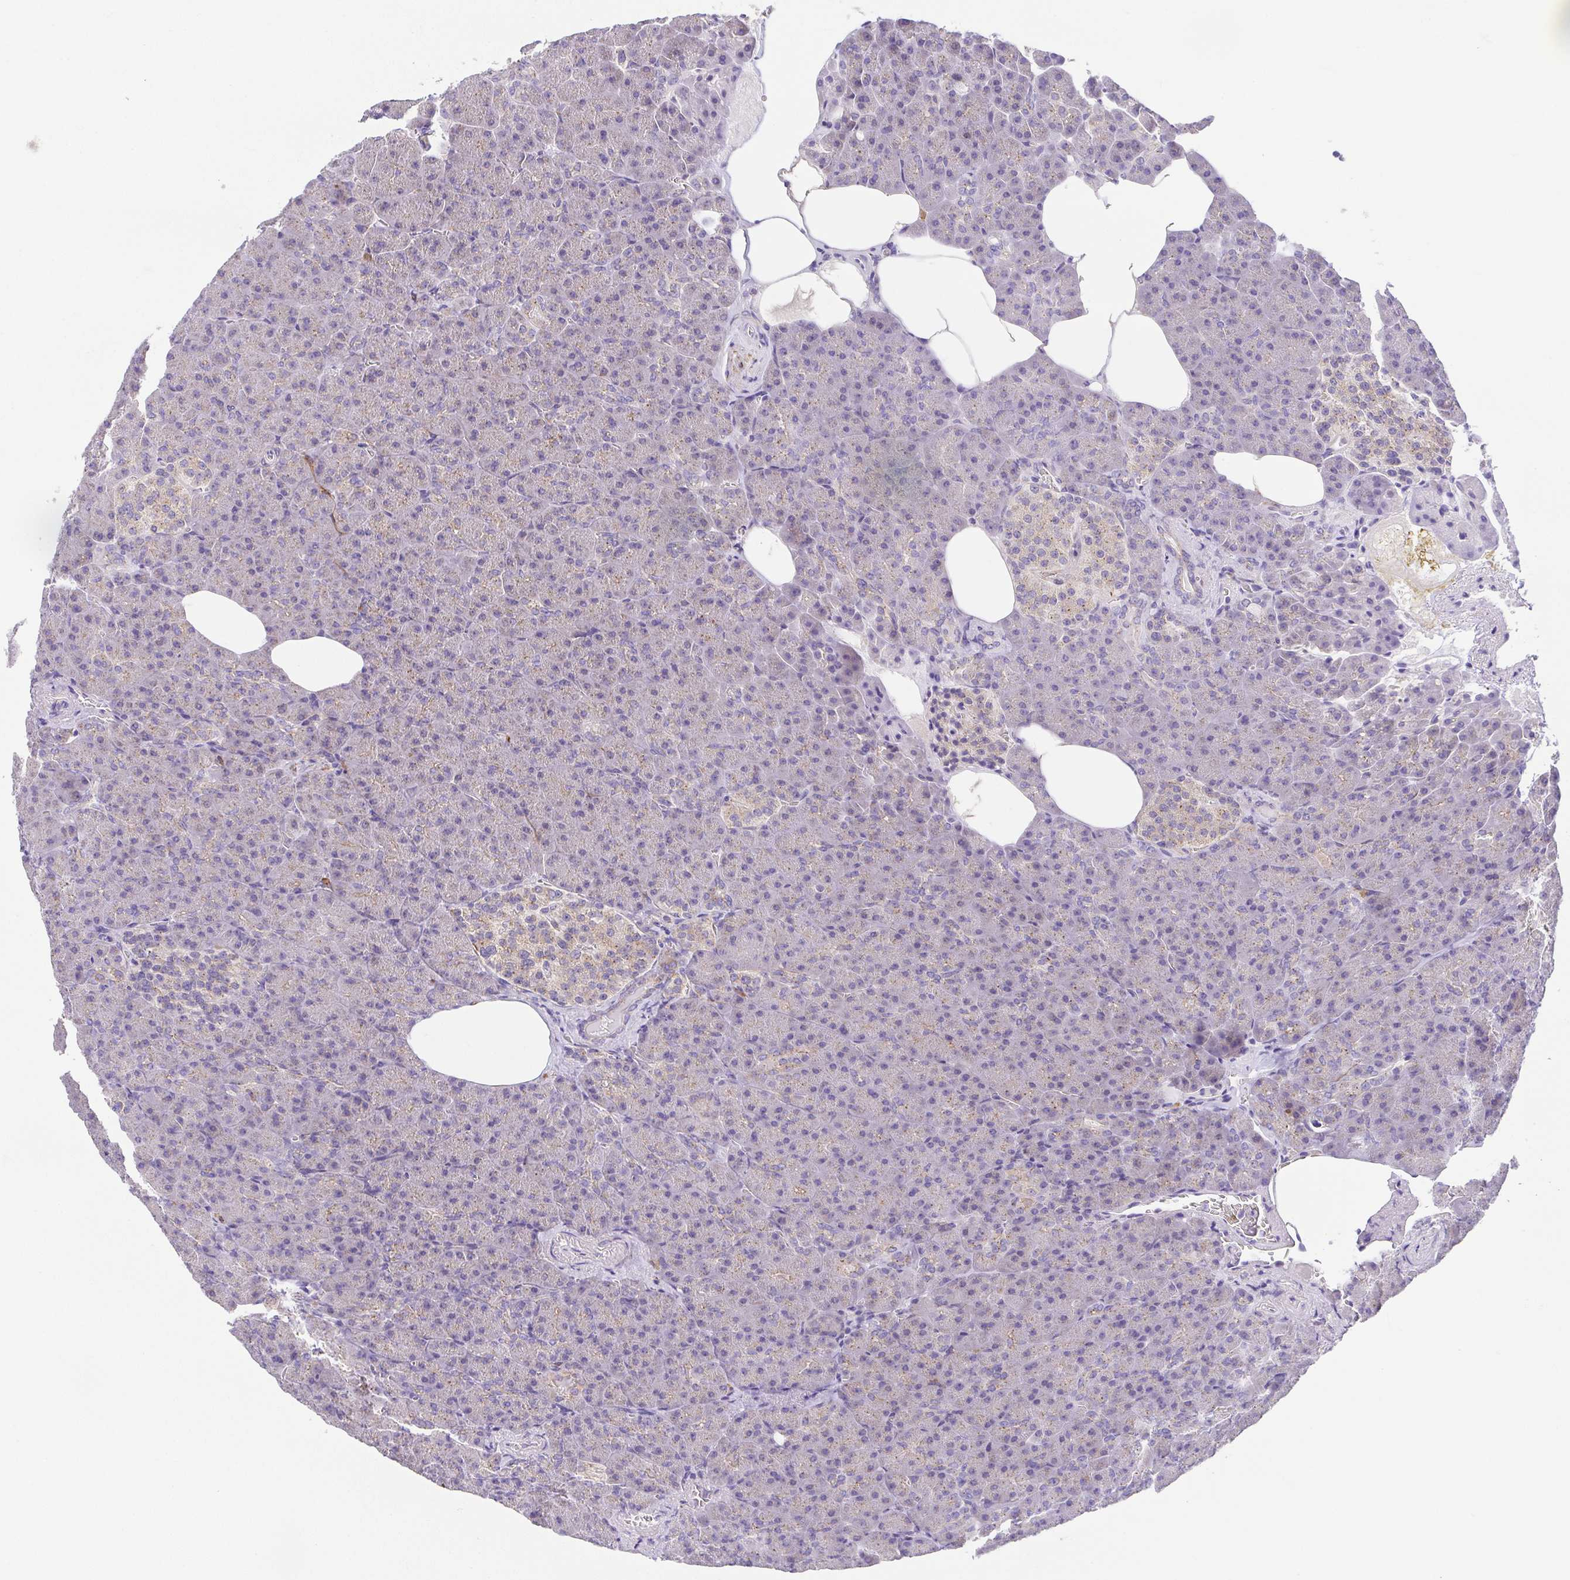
{"staining": {"intensity": "negative", "quantity": "none", "location": "none"}, "tissue": "pancreas", "cell_type": "Exocrine glandular cells", "image_type": "normal", "snomed": [{"axis": "morphology", "description": "Normal tissue, NOS"}, {"axis": "topography", "description": "Pancreas"}], "caption": "Immunohistochemical staining of benign pancreas reveals no significant positivity in exocrine glandular cells.", "gene": "SLC13A1", "patient": {"sex": "female", "age": 74}}